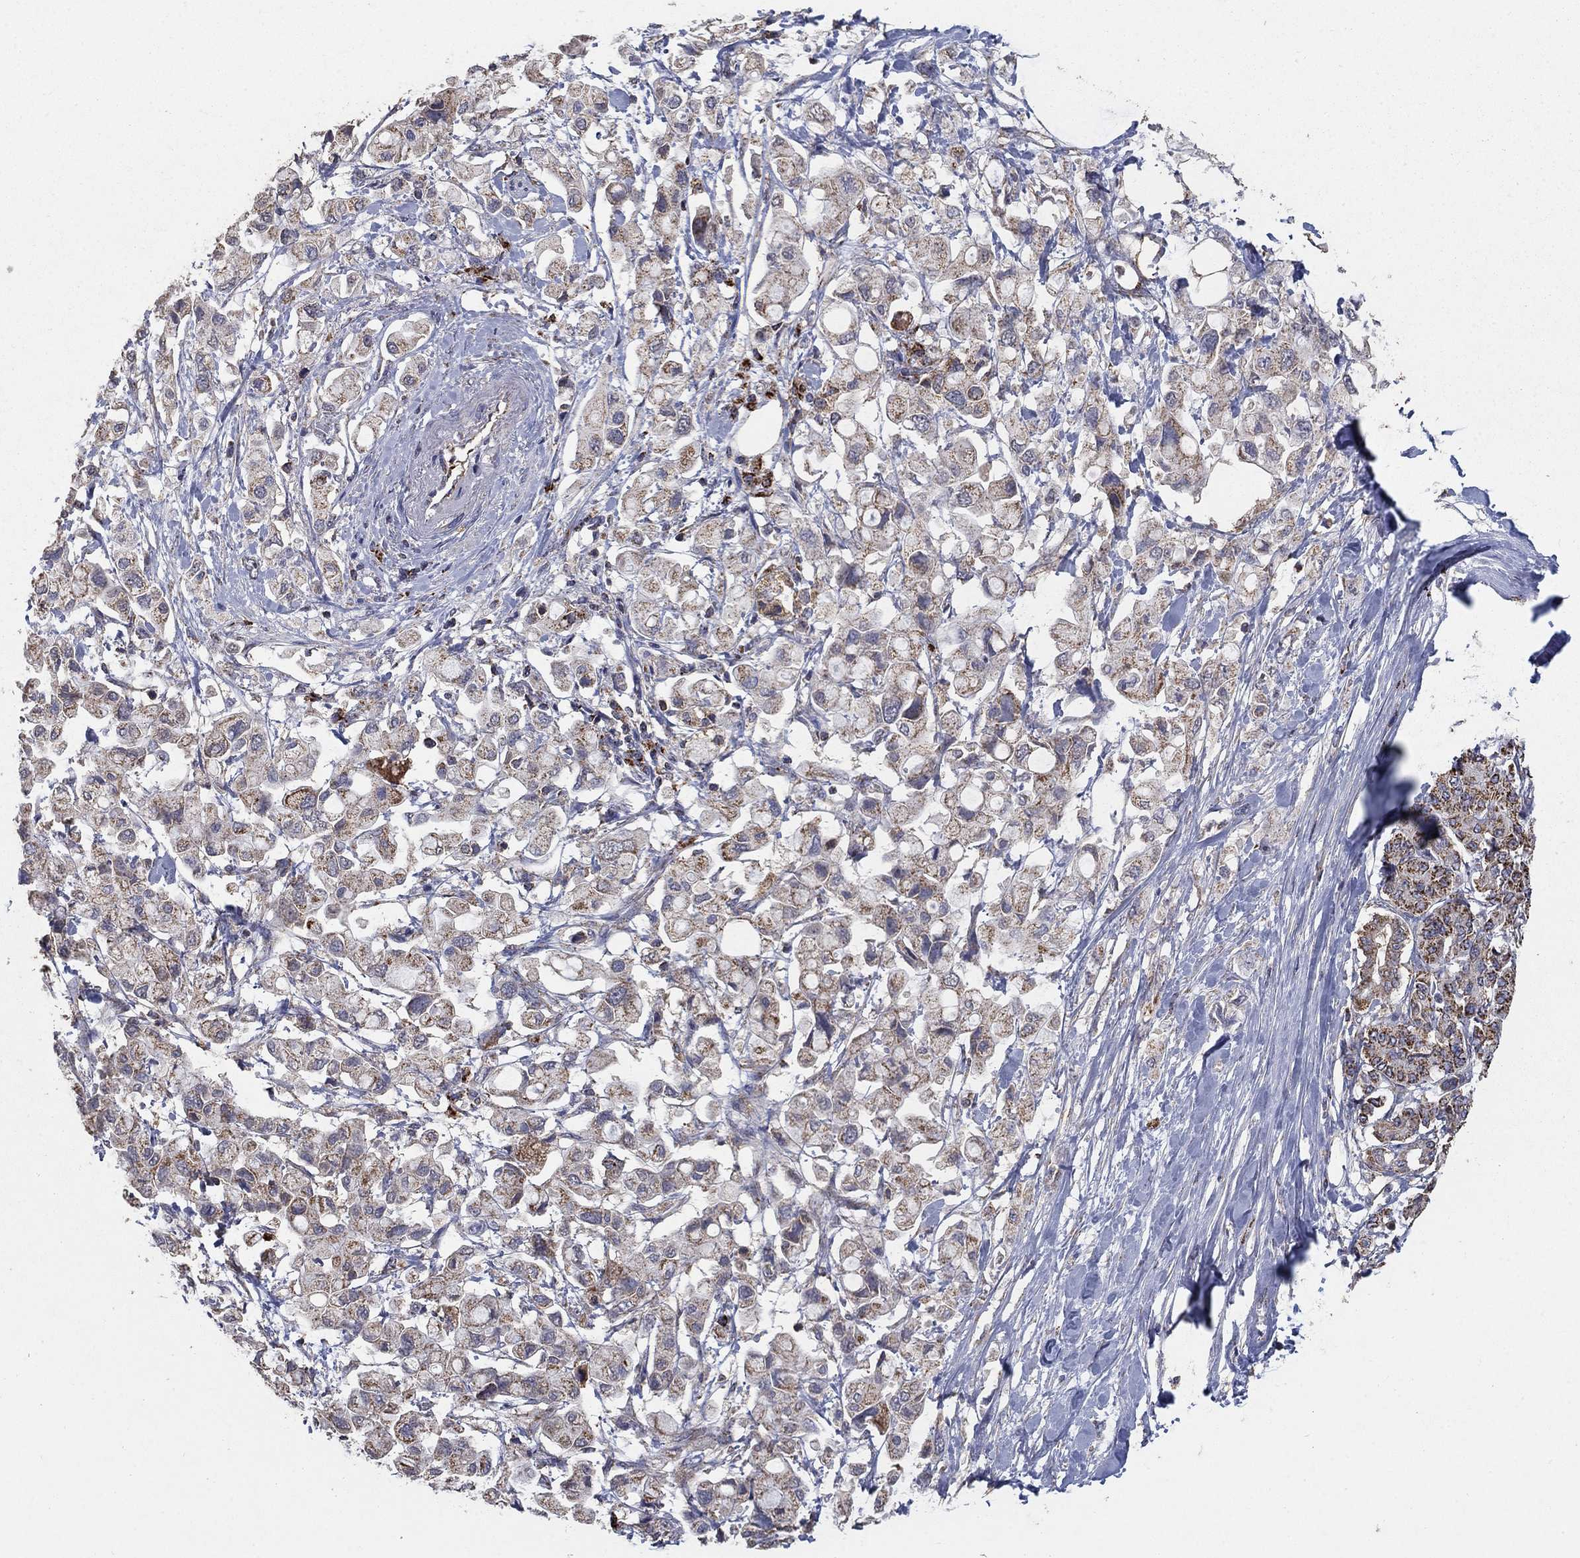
{"staining": {"intensity": "weak", "quantity": ">75%", "location": "cytoplasmic/membranous"}, "tissue": "pancreatic cancer", "cell_type": "Tumor cells", "image_type": "cancer", "snomed": [{"axis": "morphology", "description": "Adenocarcinoma, NOS"}, {"axis": "topography", "description": "Pancreas"}], "caption": "Brown immunohistochemical staining in pancreatic cancer (adenocarcinoma) exhibits weak cytoplasmic/membranous staining in about >75% of tumor cells.", "gene": "GPSM1", "patient": {"sex": "female", "age": 56}}